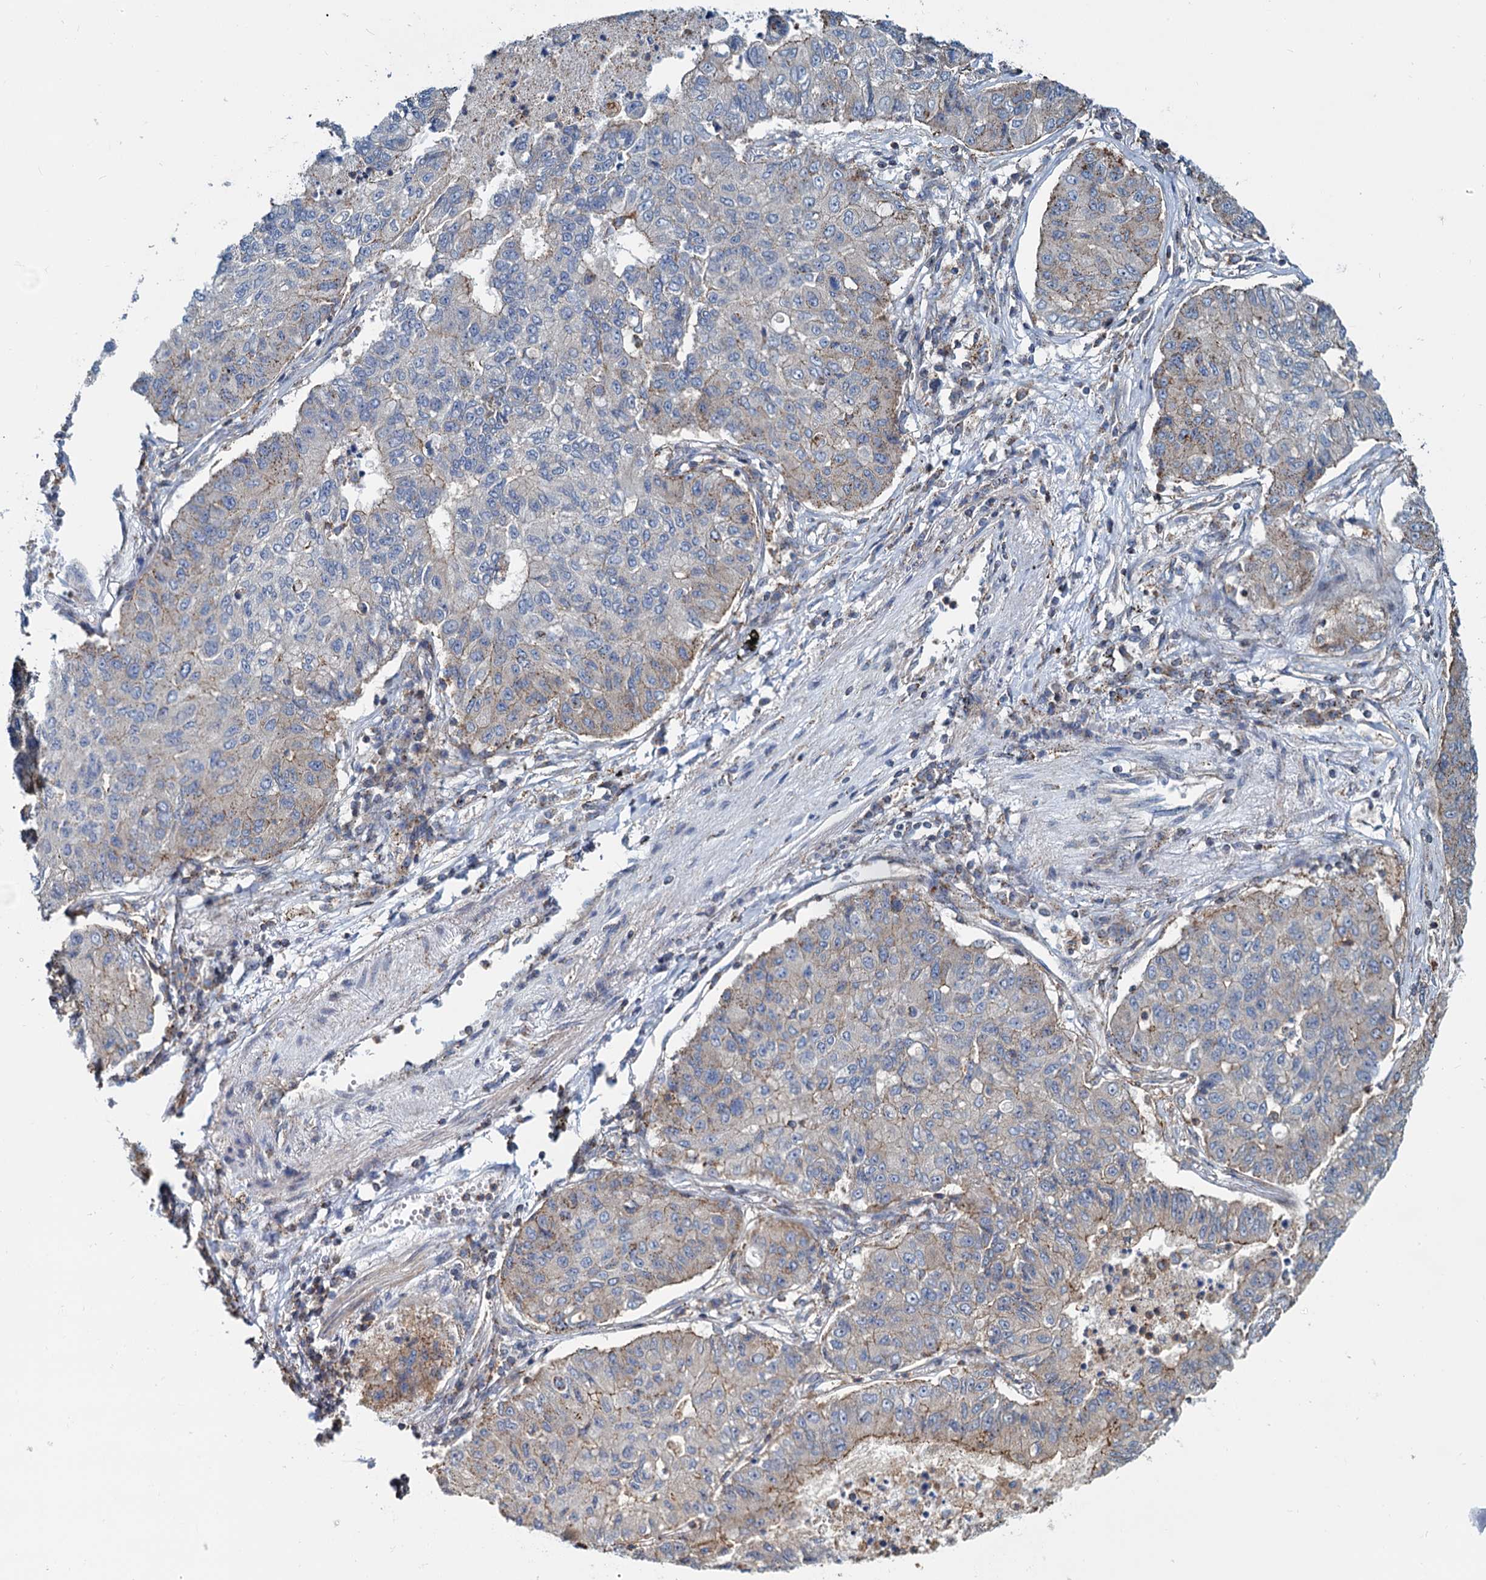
{"staining": {"intensity": "moderate", "quantity": "<25%", "location": "cytoplasmic/membranous"}, "tissue": "lung cancer", "cell_type": "Tumor cells", "image_type": "cancer", "snomed": [{"axis": "morphology", "description": "Squamous cell carcinoma, NOS"}, {"axis": "topography", "description": "Lung"}], "caption": "Moderate cytoplasmic/membranous positivity for a protein is present in approximately <25% of tumor cells of lung squamous cell carcinoma using IHC.", "gene": "PSEN1", "patient": {"sex": "male", "age": 74}}